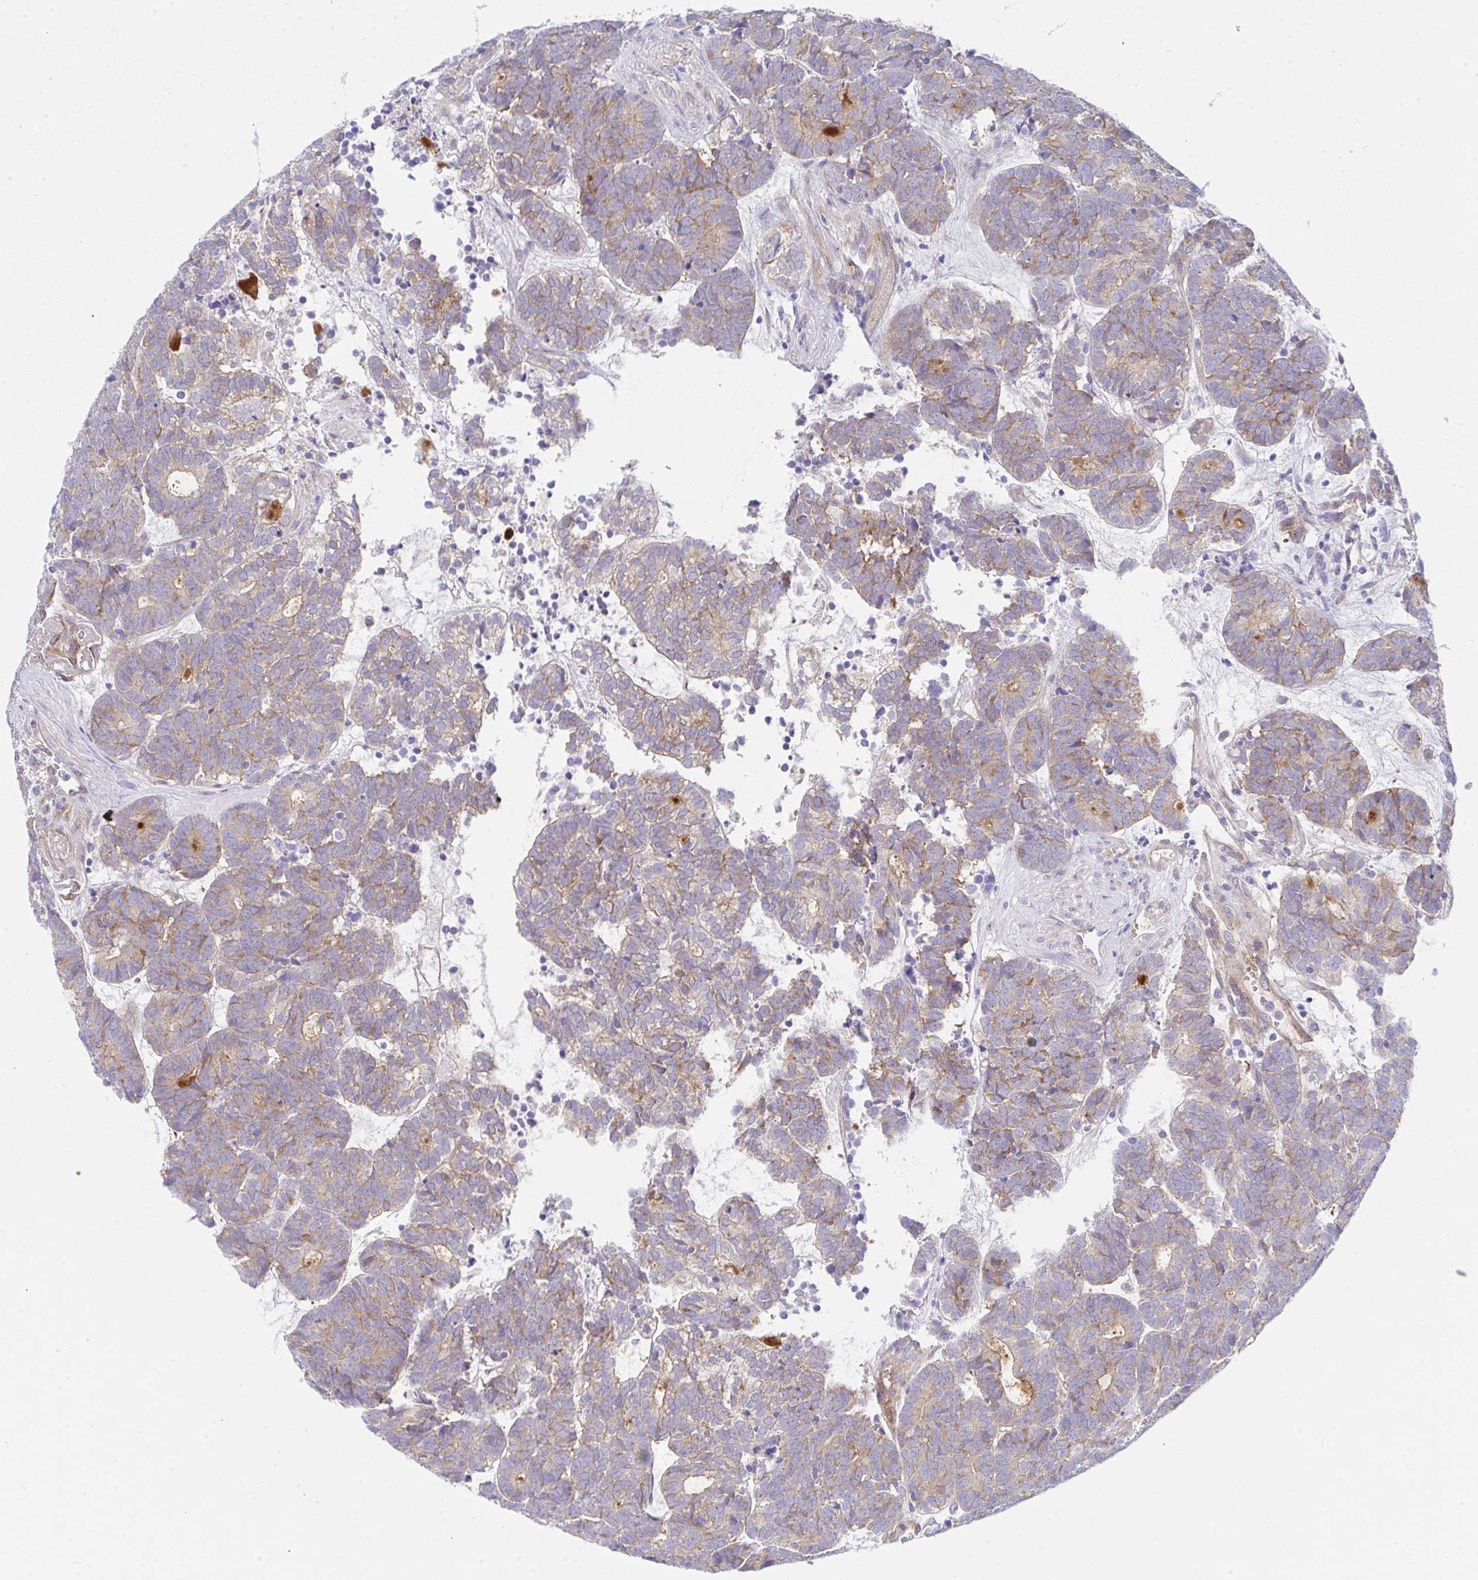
{"staining": {"intensity": "moderate", "quantity": "25%-75%", "location": "cytoplasmic/membranous"}, "tissue": "head and neck cancer", "cell_type": "Tumor cells", "image_type": "cancer", "snomed": [{"axis": "morphology", "description": "Adenocarcinoma, NOS"}, {"axis": "topography", "description": "Head-Neck"}], "caption": "Tumor cells display medium levels of moderate cytoplasmic/membranous staining in about 25%-75% of cells in adenocarcinoma (head and neck). (DAB (3,3'-diaminobenzidine) IHC with brightfield microscopy, high magnification).", "gene": "GAB1", "patient": {"sex": "female", "age": 81}}